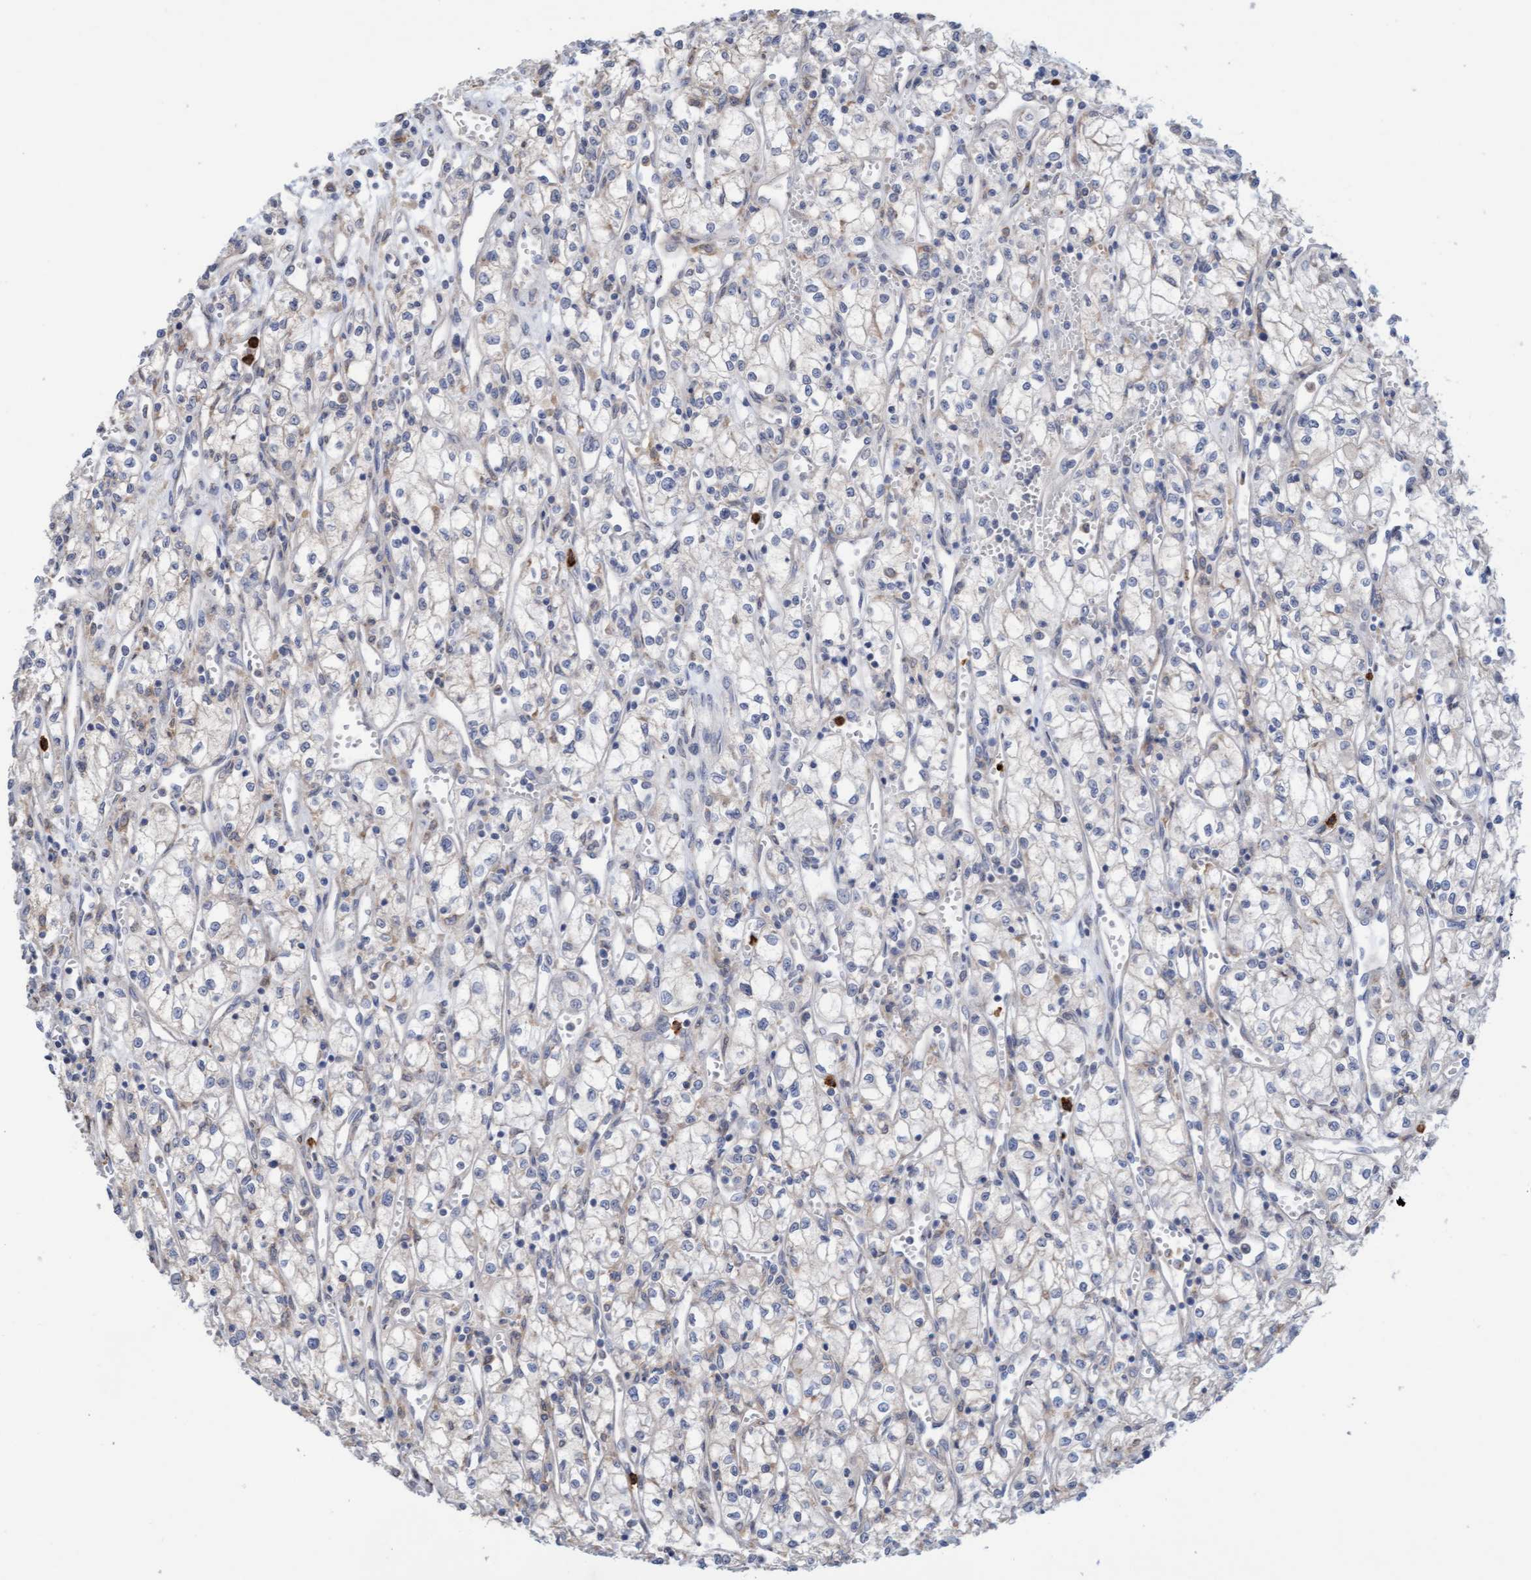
{"staining": {"intensity": "negative", "quantity": "none", "location": "none"}, "tissue": "renal cancer", "cell_type": "Tumor cells", "image_type": "cancer", "snomed": [{"axis": "morphology", "description": "Adenocarcinoma, NOS"}, {"axis": "topography", "description": "Kidney"}], "caption": "The photomicrograph shows no significant staining in tumor cells of renal cancer (adenocarcinoma).", "gene": "MMP8", "patient": {"sex": "male", "age": 59}}